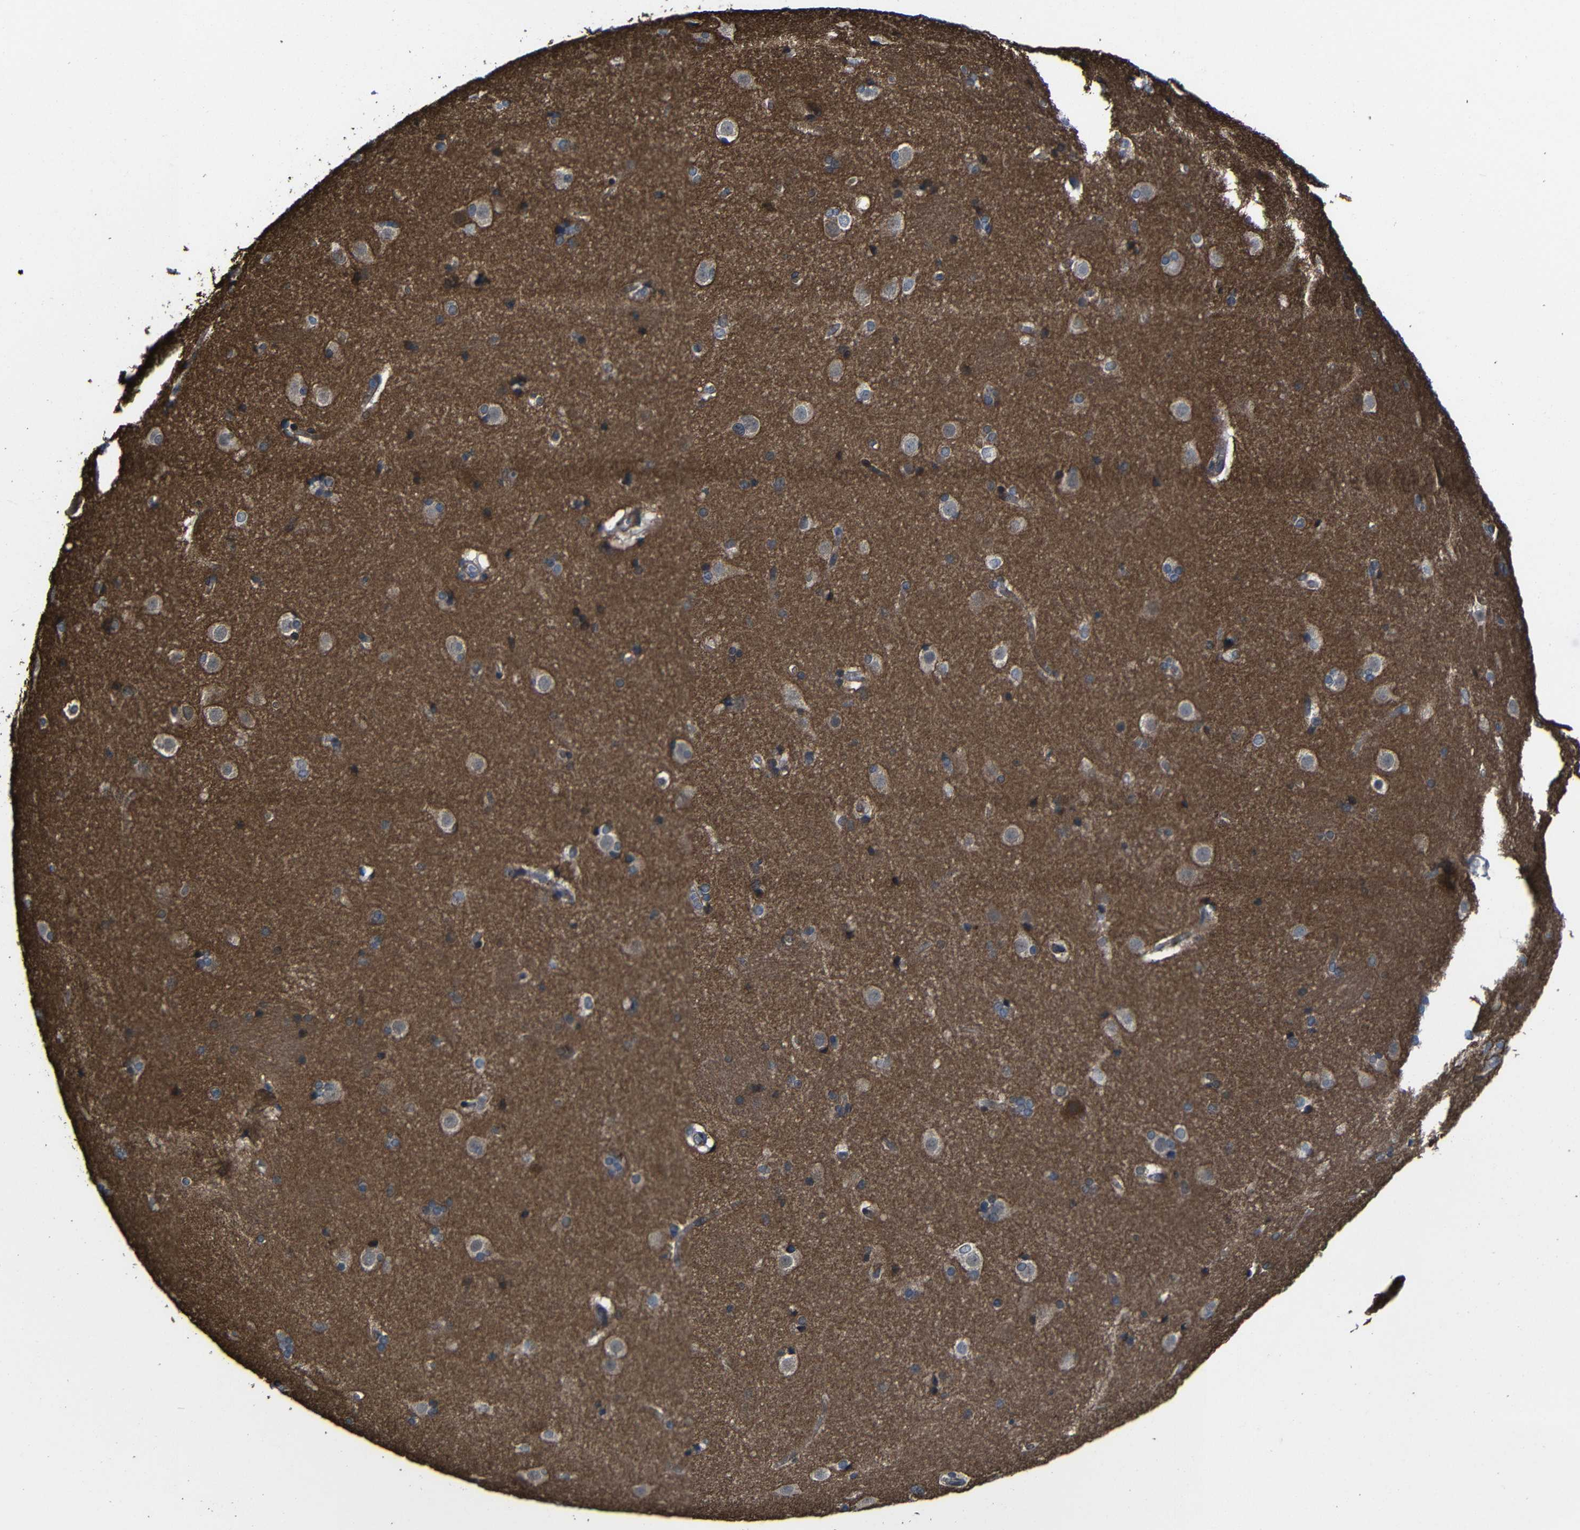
{"staining": {"intensity": "moderate", "quantity": "<25%", "location": "cytoplasmic/membranous"}, "tissue": "caudate", "cell_type": "Glial cells", "image_type": "normal", "snomed": [{"axis": "morphology", "description": "Normal tissue, NOS"}, {"axis": "topography", "description": "Lateral ventricle wall"}], "caption": "IHC image of benign caudate: human caudate stained using IHC exhibits low levels of moderate protein expression localized specifically in the cytoplasmic/membranous of glial cells, appearing as a cytoplasmic/membranous brown color.", "gene": "KIAA0513", "patient": {"sex": "female", "age": 19}}